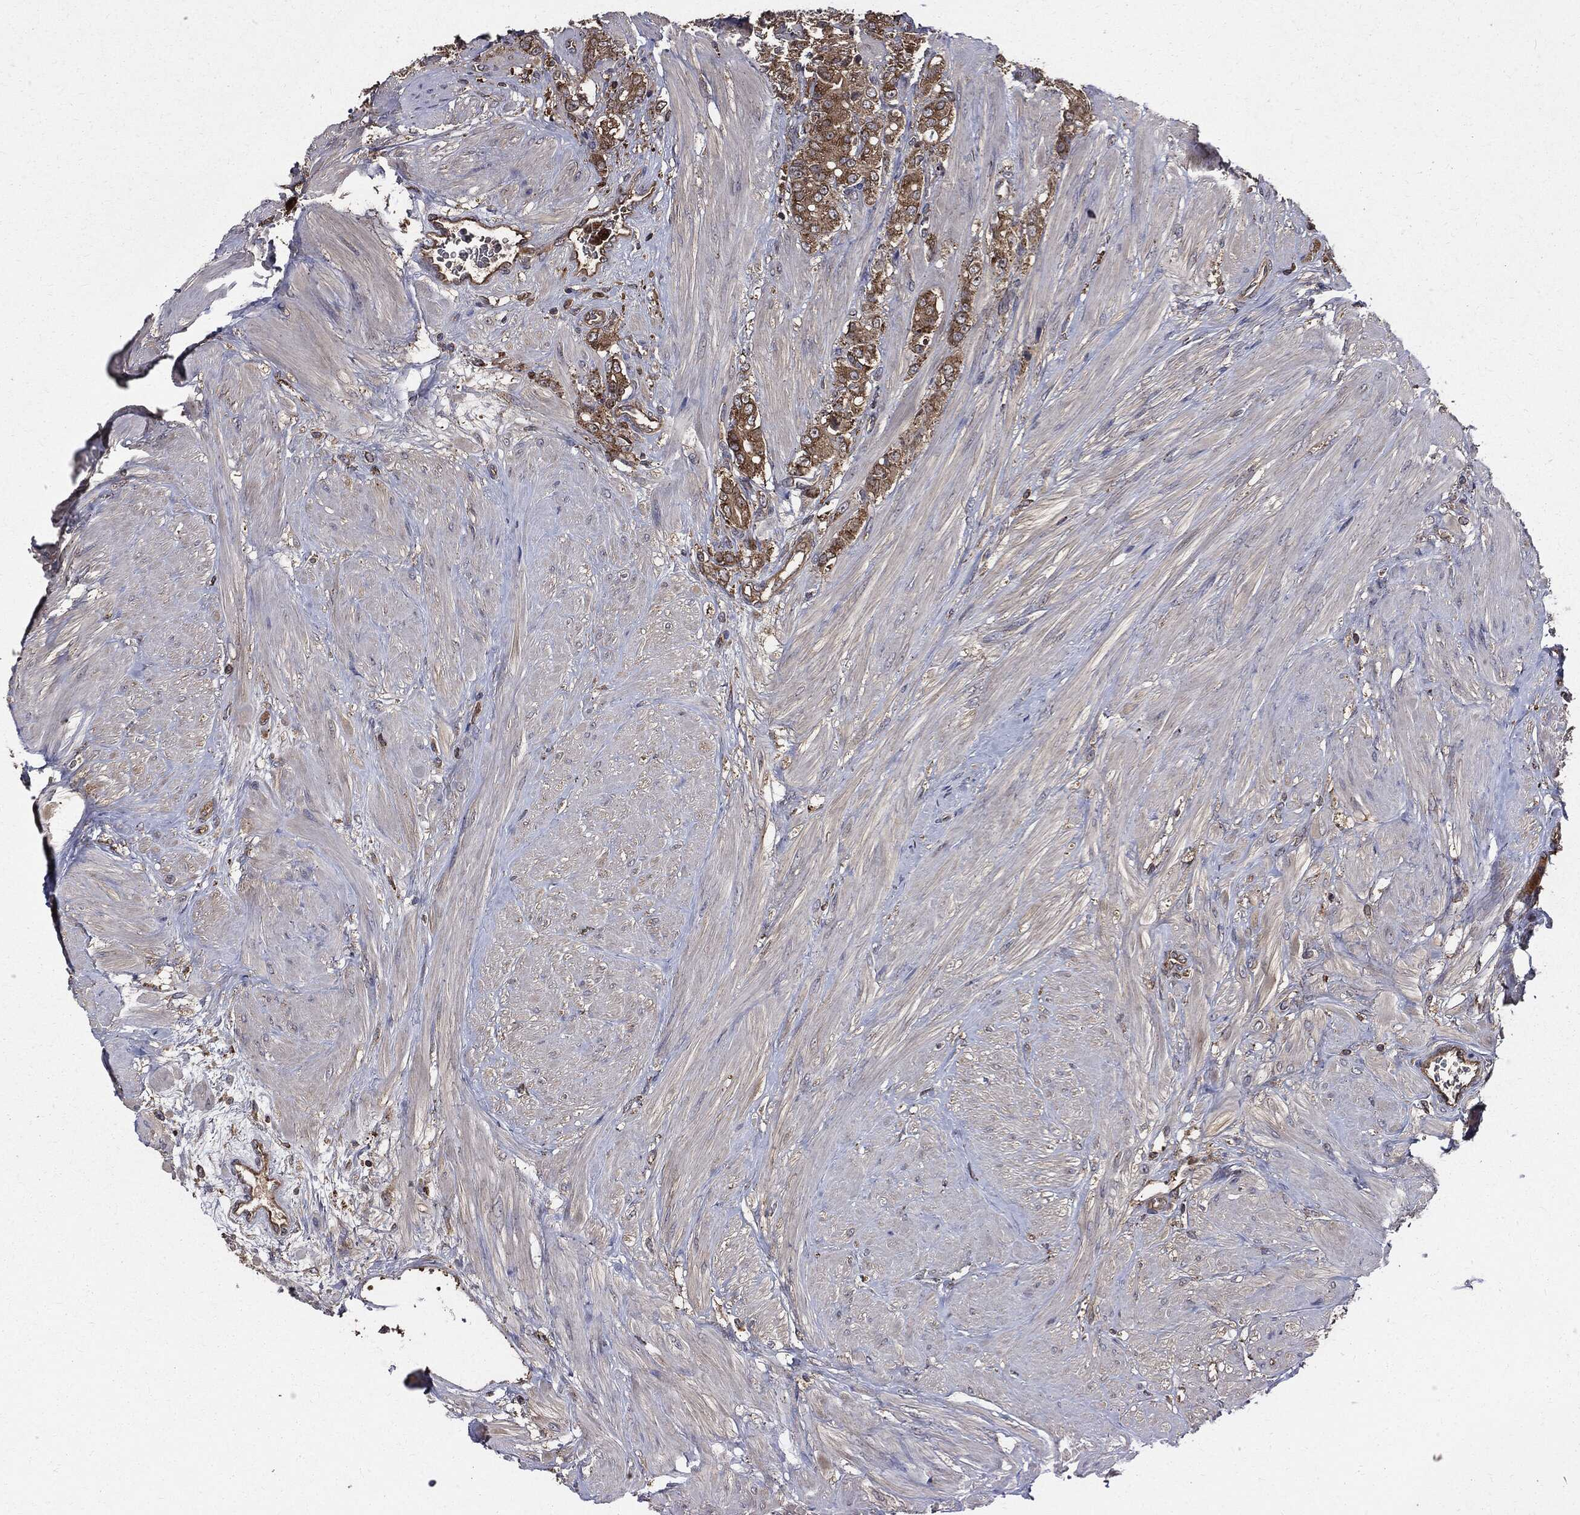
{"staining": {"intensity": "moderate", "quantity": ">75%", "location": "cytoplasmic/membranous"}, "tissue": "prostate cancer", "cell_type": "Tumor cells", "image_type": "cancer", "snomed": [{"axis": "morphology", "description": "Adenocarcinoma, NOS"}, {"axis": "topography", "description": "Prostate and seminal vesicle, NOS"}, {"axis": "topography", "description": "Prostate"}], "caption": "Prostate cancer stained for a protein exhibits moderate cytoplasmic/membranous positivity in tumor cells.", "gene": "PDCD6IP", "patient": {"sex": "male", "age": 67}}